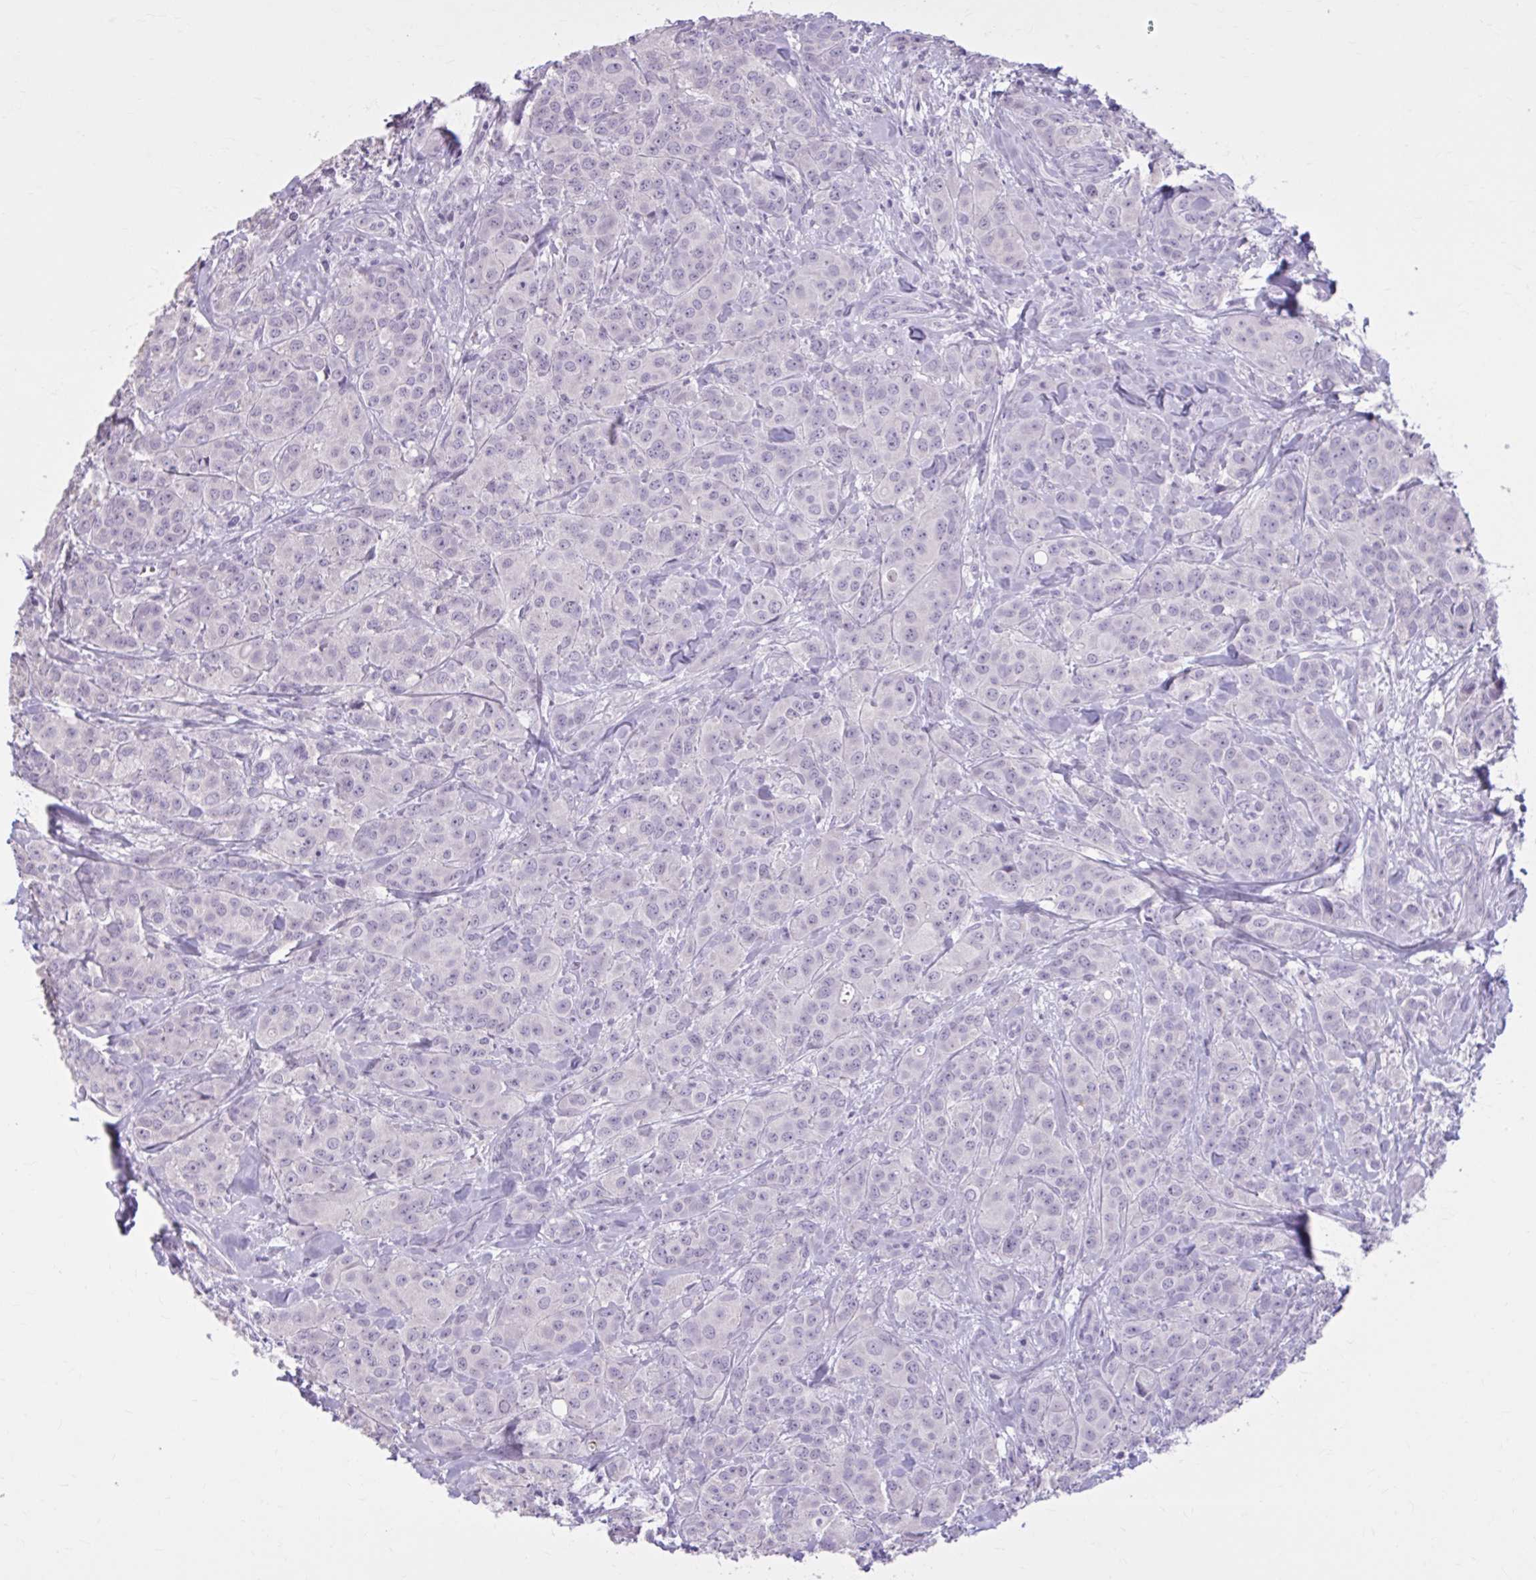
{"staining": {"intensity": "negative", "quantity": "none", "location": "none"}, "tissue": "breast cancer", "cell_type": "Tumor cells", "image_type": "cancer", "snomed": [{"axis": "morphology", "description": "Normal tissue, NOS"}, {"axis": "morphology", "description": "Duct carcinoma"}, {"axis": "topography", "description": "Breast"}], "caption": "High magnification brightfield microscopy of breast invasive ductal carcinoma stained with DAB (brown) and counterstained with hematoxylin (blue): tumor cells show no significant positivity.", "gene": "OR4B1", "patient": {"sex": "female", "age": 43}}